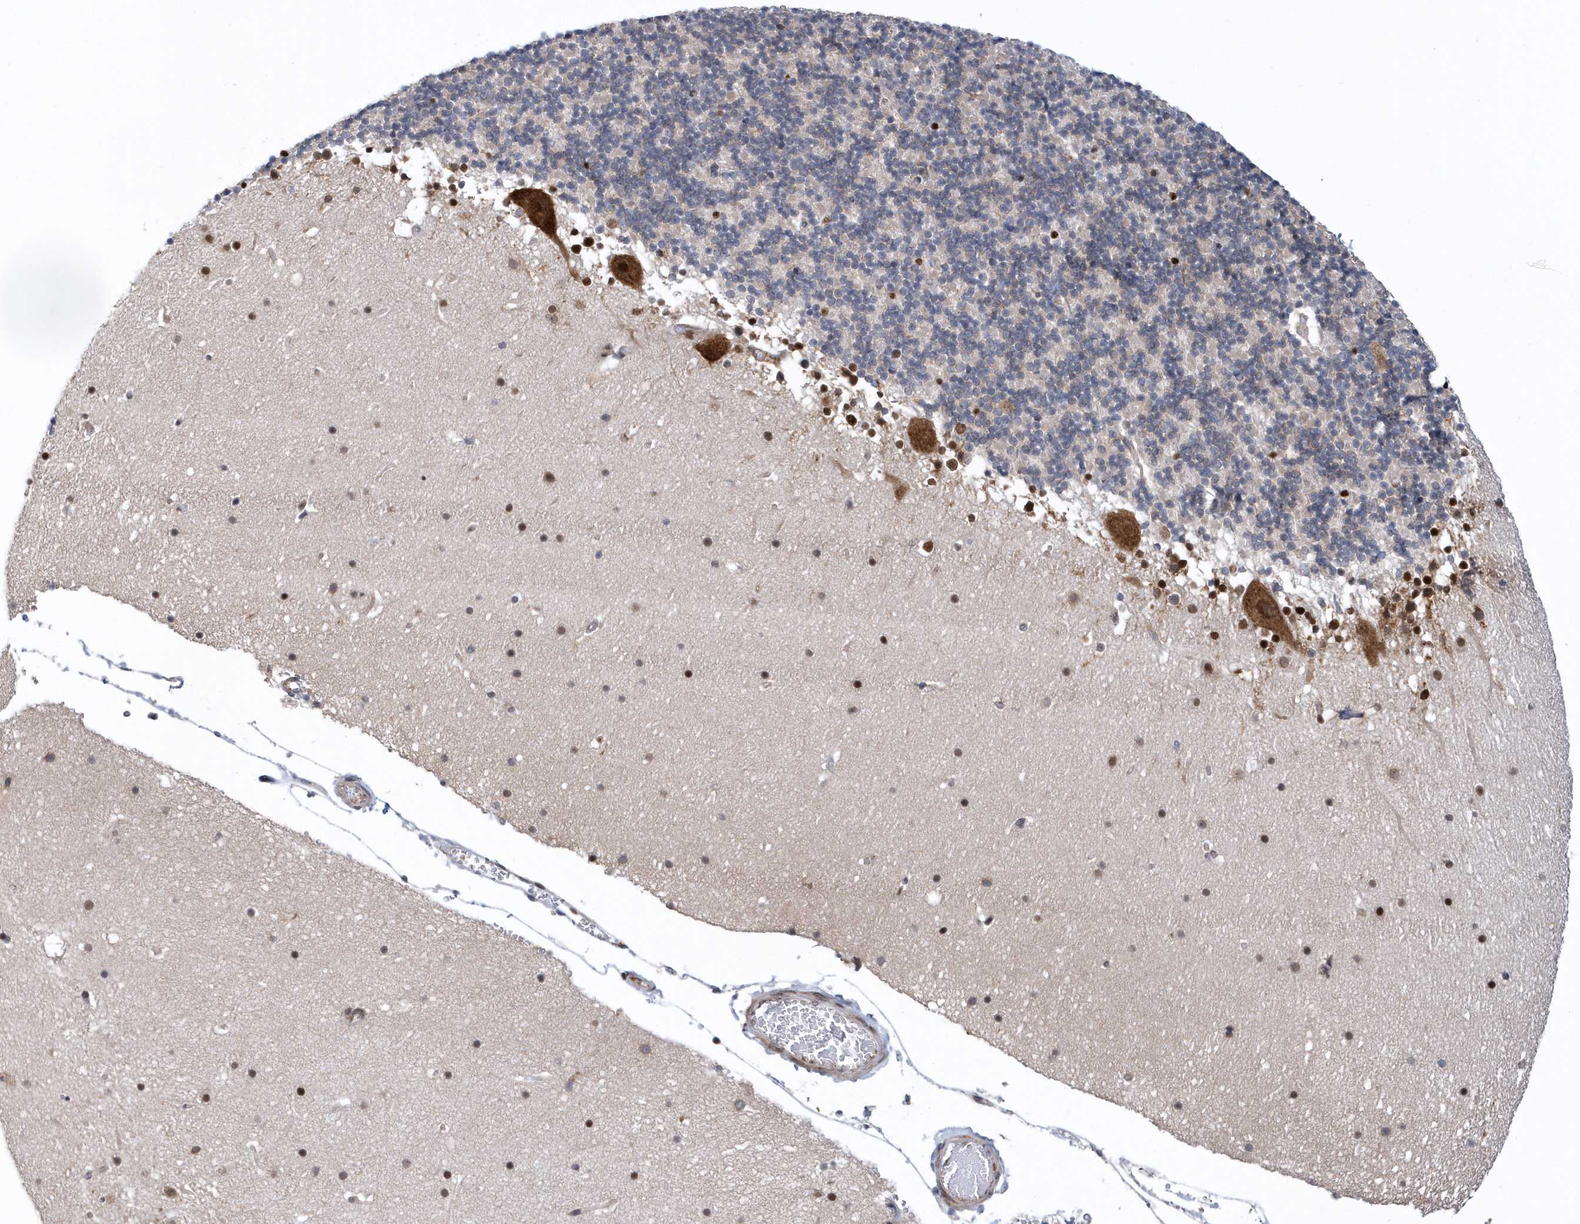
{"staining": {"intensity": "strong", "quantity": "<25%", "location": "nuclear"}, "tissue": "cerebellum", "cell_type": "Cells in granular layer", "image_type": "normal", "snomed": [{"axis": "morphology", "description": "Normal tissue, NOS"}, {"axis": "topography", "description": "Cerebellum"}], "caption": "Immunohistochemistry (DAB (3,3'-diaminobenzidine)) staining of unremarkable human cerebellum shows strong nuclear protein expression in approximately <25% of cells in granular layer. (DAB (3,3'-diaminobenzidine) IHC, brown staining for protein, blue staining for nuclei).", "gene": "PHF1", "patient": {"sex": "male", "age": 57}}